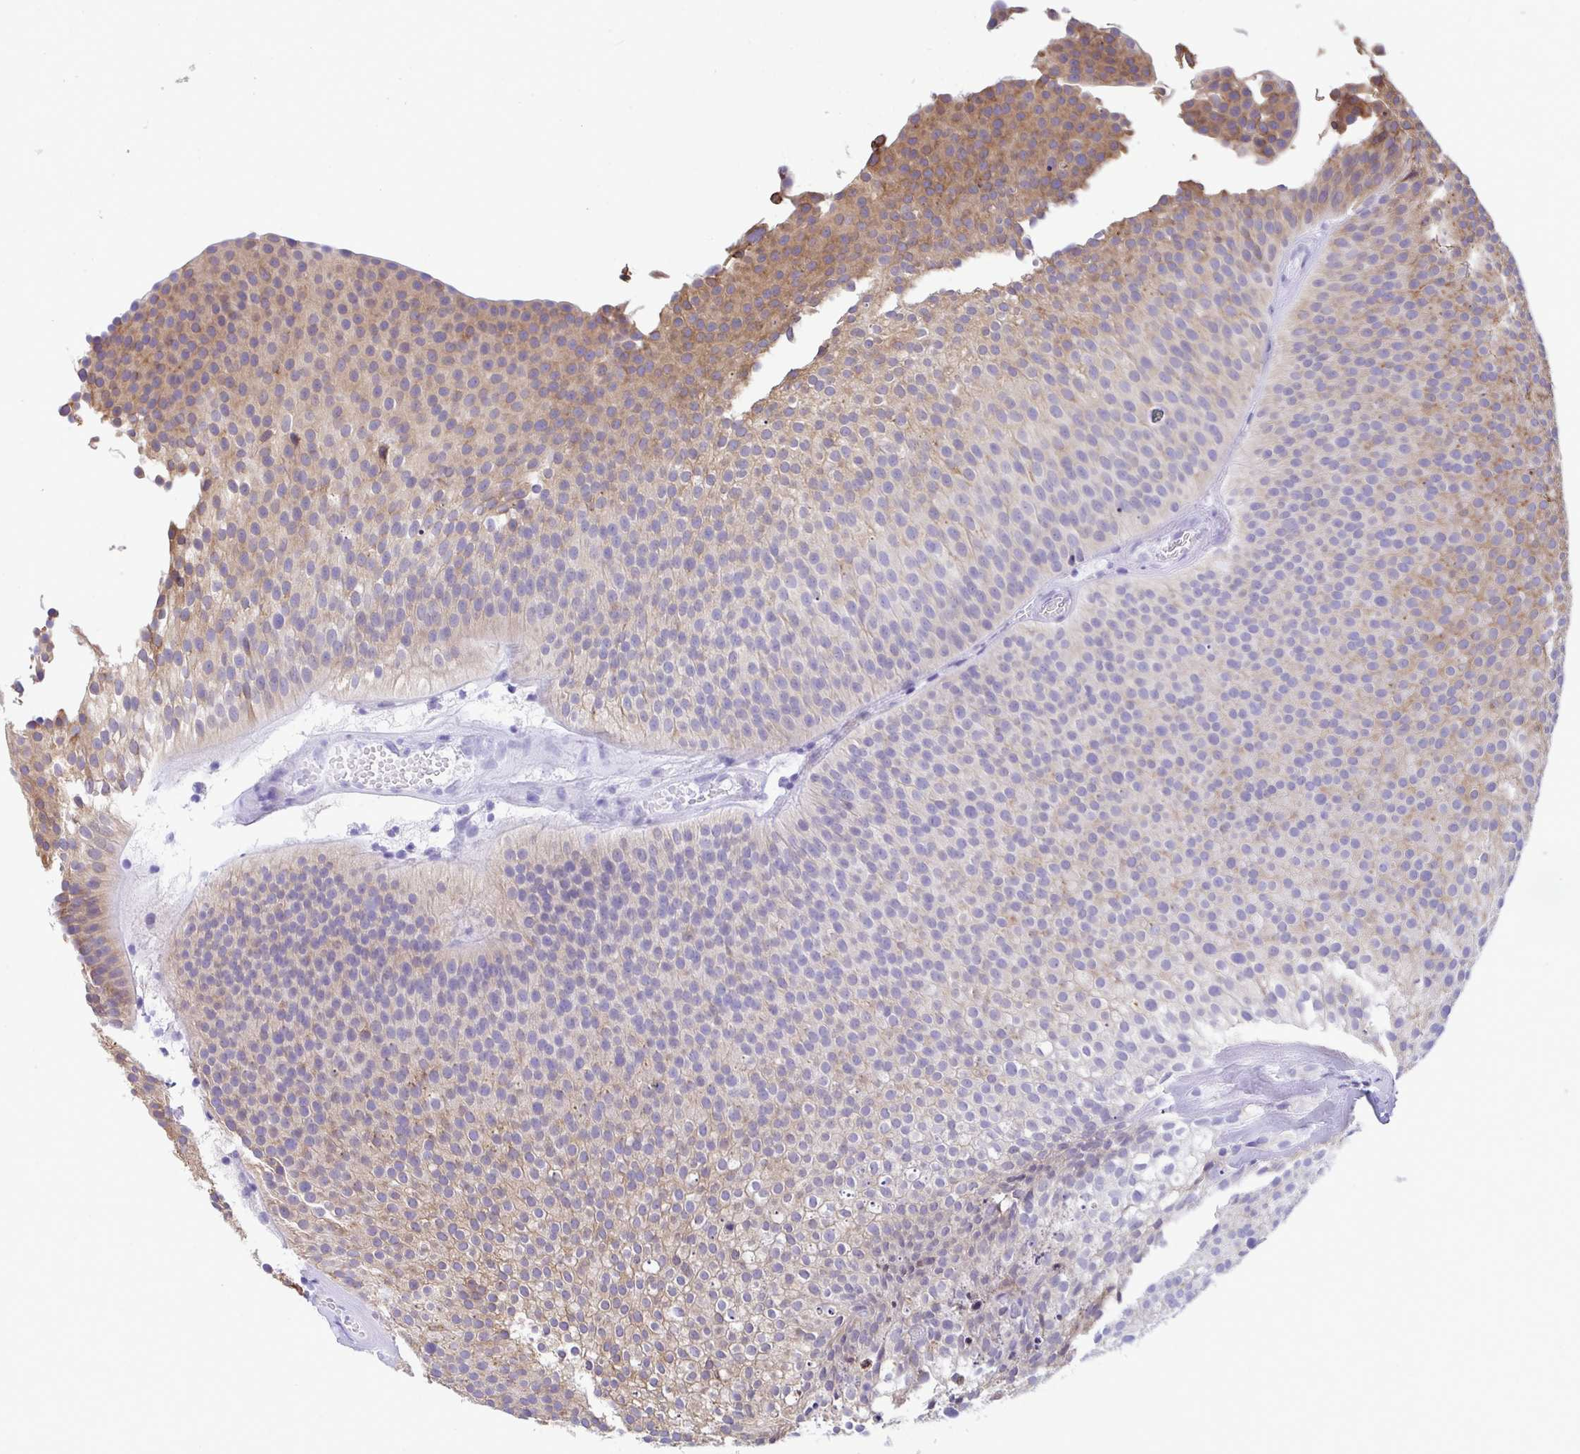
{"staining": {"intensity": "moderate", "quantity": "25%-75%", "location": "cytoplasmic/membranous"}, "tissue": "urothelial cancer", "cell_type": "Tumor cells", "image_type": "cancer", "snomed": [{"axis": "morphology", "description": "Urothelial carcinoma, Low grade"}, {"axis": "topography", "description": "Urinary bladder"}], "caption": "Tumor cells demonstrate moderate cytoplasmic/membranous expression in approximately 25%-75% of cells in urothelial cancer.", "gene": "ASPH", "patient": {"sex": "male", "age": 91}}